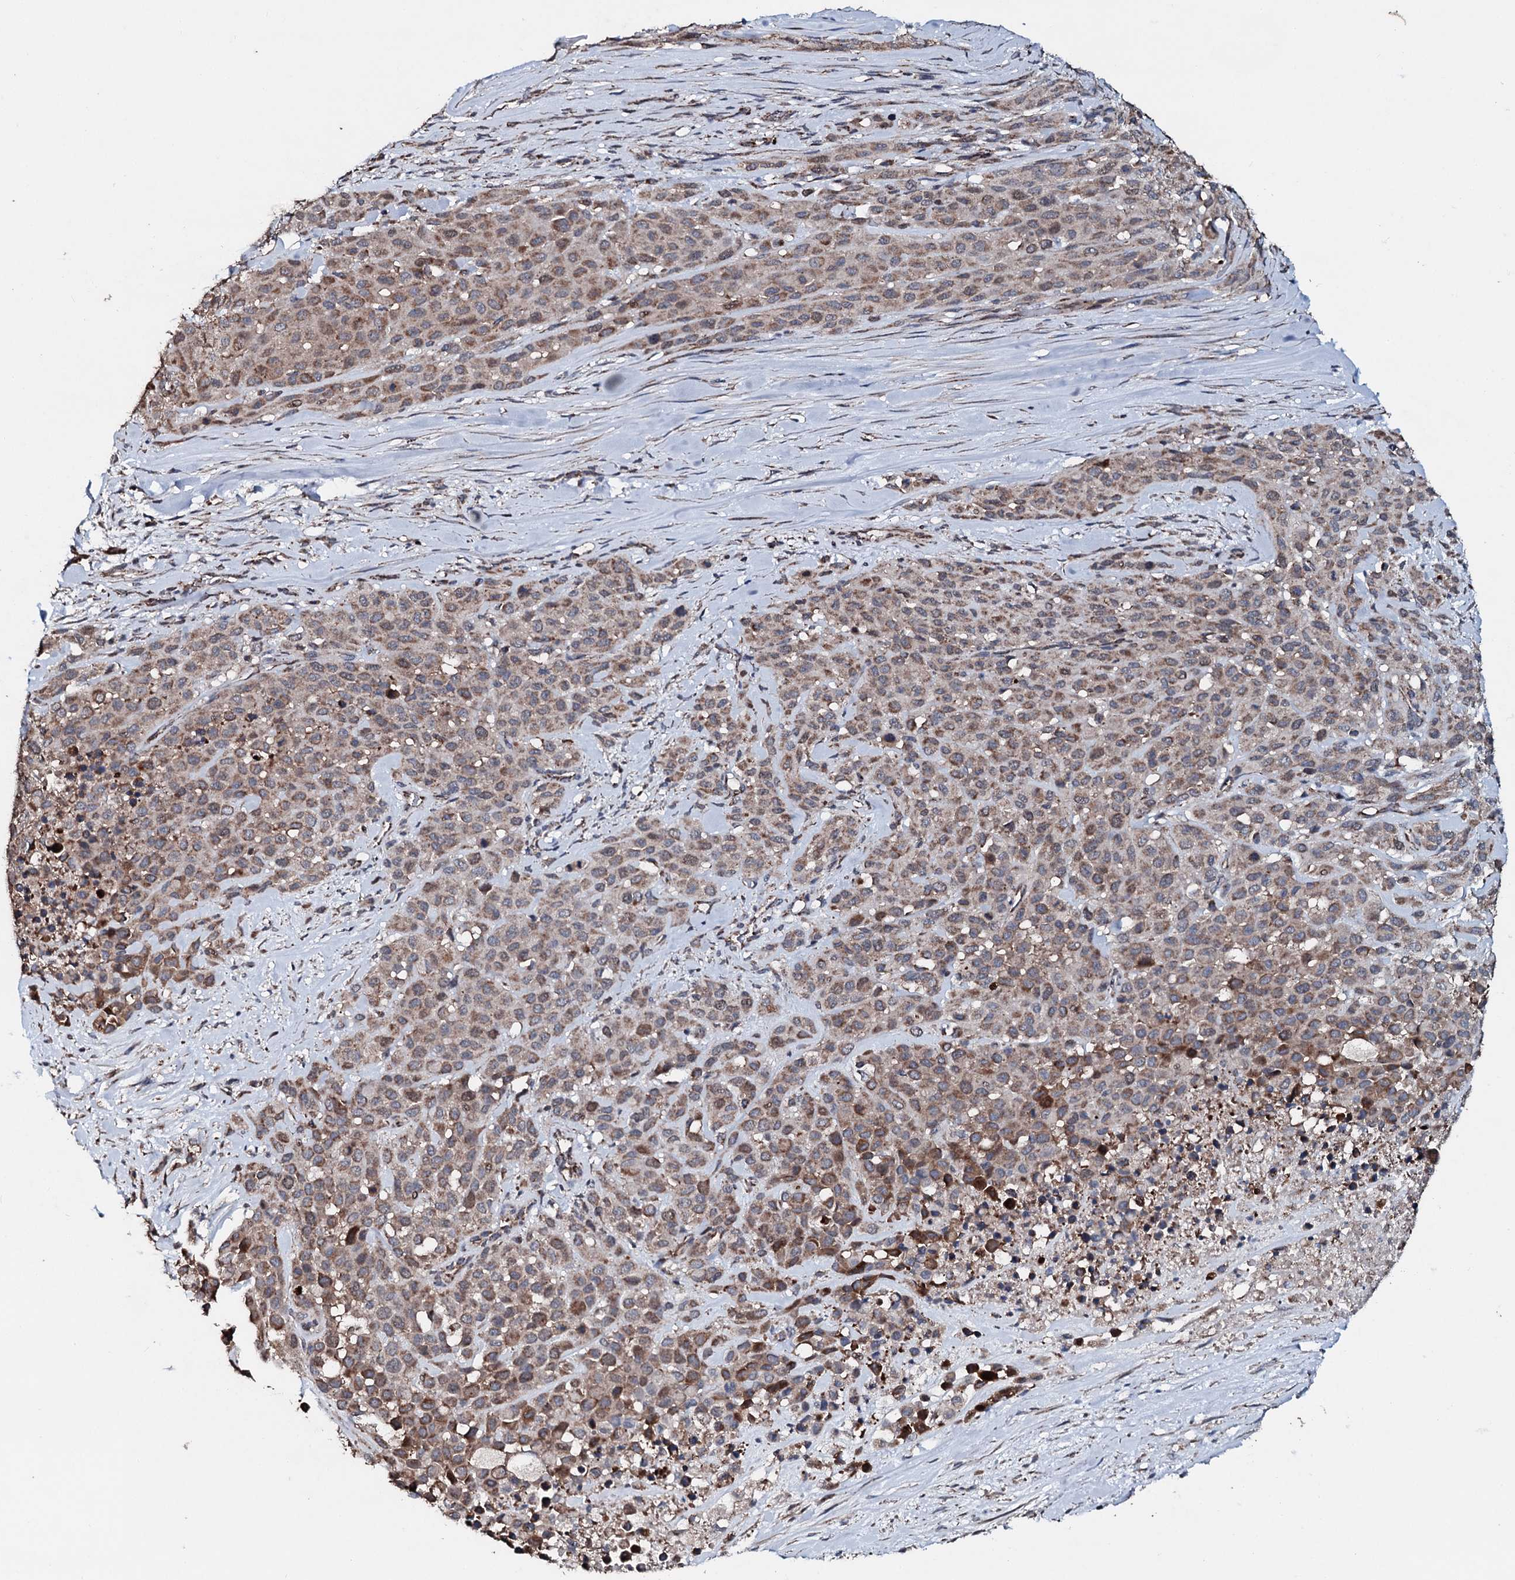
{"staining": {"intensity": "moderate", "quantity": ">75%", "location": "cytoplasmic/membranous"}, "tissue": "melanoma", "cell_type": "Tumor cells", "image_type": "cancer", "snomed": [{"axis": "morphology", "description": "Malignant melanoma, Metastatic site"}, {"axis": "topography", "description": "Skin"}], "caption": "Moderate cytoplasmic/membranous protein expression is identified in about >75% of tumor cells in melanoma.", "gene": "DYNC2I2", "patient": {"sex": "female", "age": 81}}